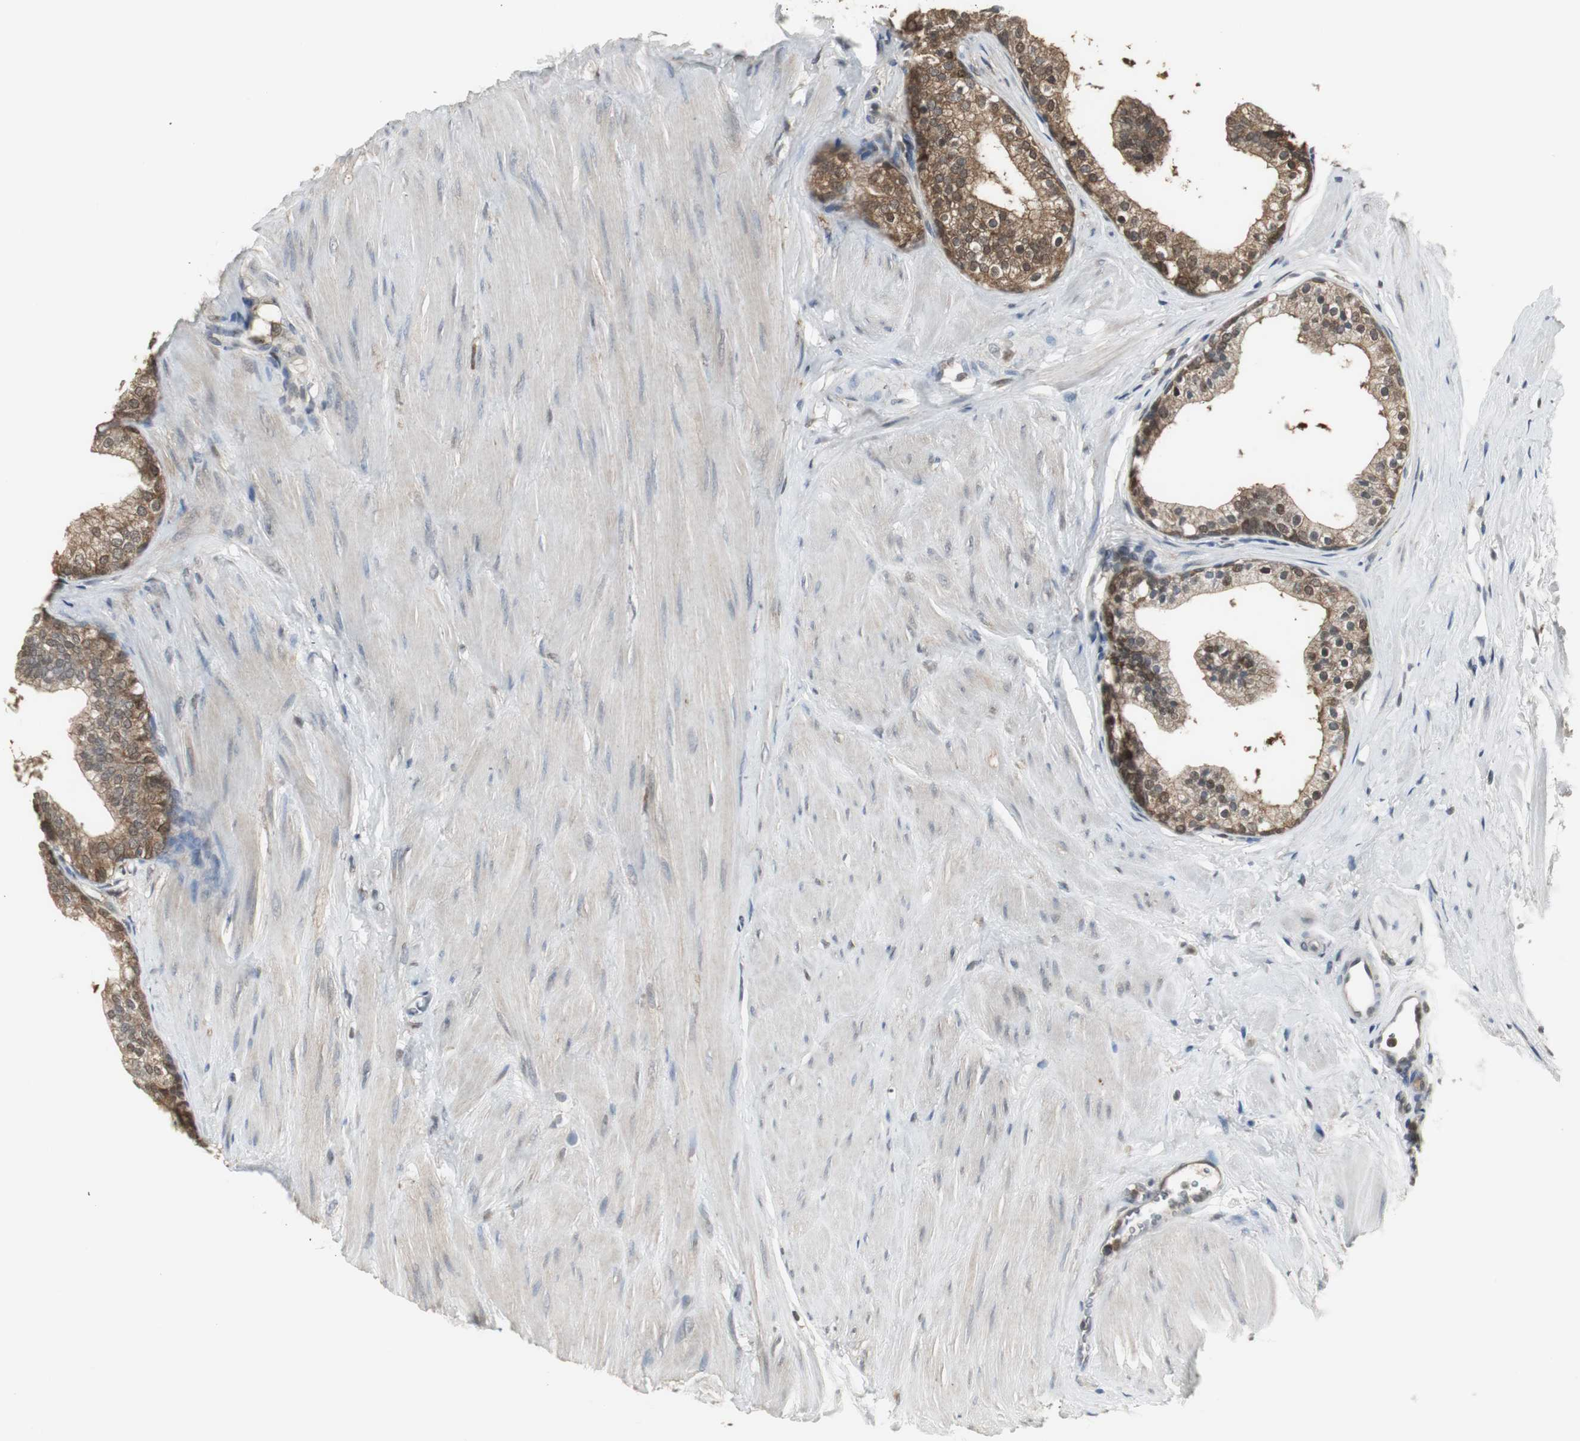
{"staining": {"intensity": "strong", "quantity": ">75%", "location": "cytoplasmic/membranous,nuclear"}, "tissue": "prostate", "cell_type": "Glandular cells", "image_type": "normal", "snomed": [{"axis": "morphology", "description": "Normal tissue, NOS"}, {"axis": "topography", "description": "Prostate"}], "caption": "Glandular cells show high levels of strong cytoplasmic/membranous,nuclear positivity in about >75% of cells in normal prostate.", "gene": "PLIN3", "patient": {"sex": "male", "age": 60}}